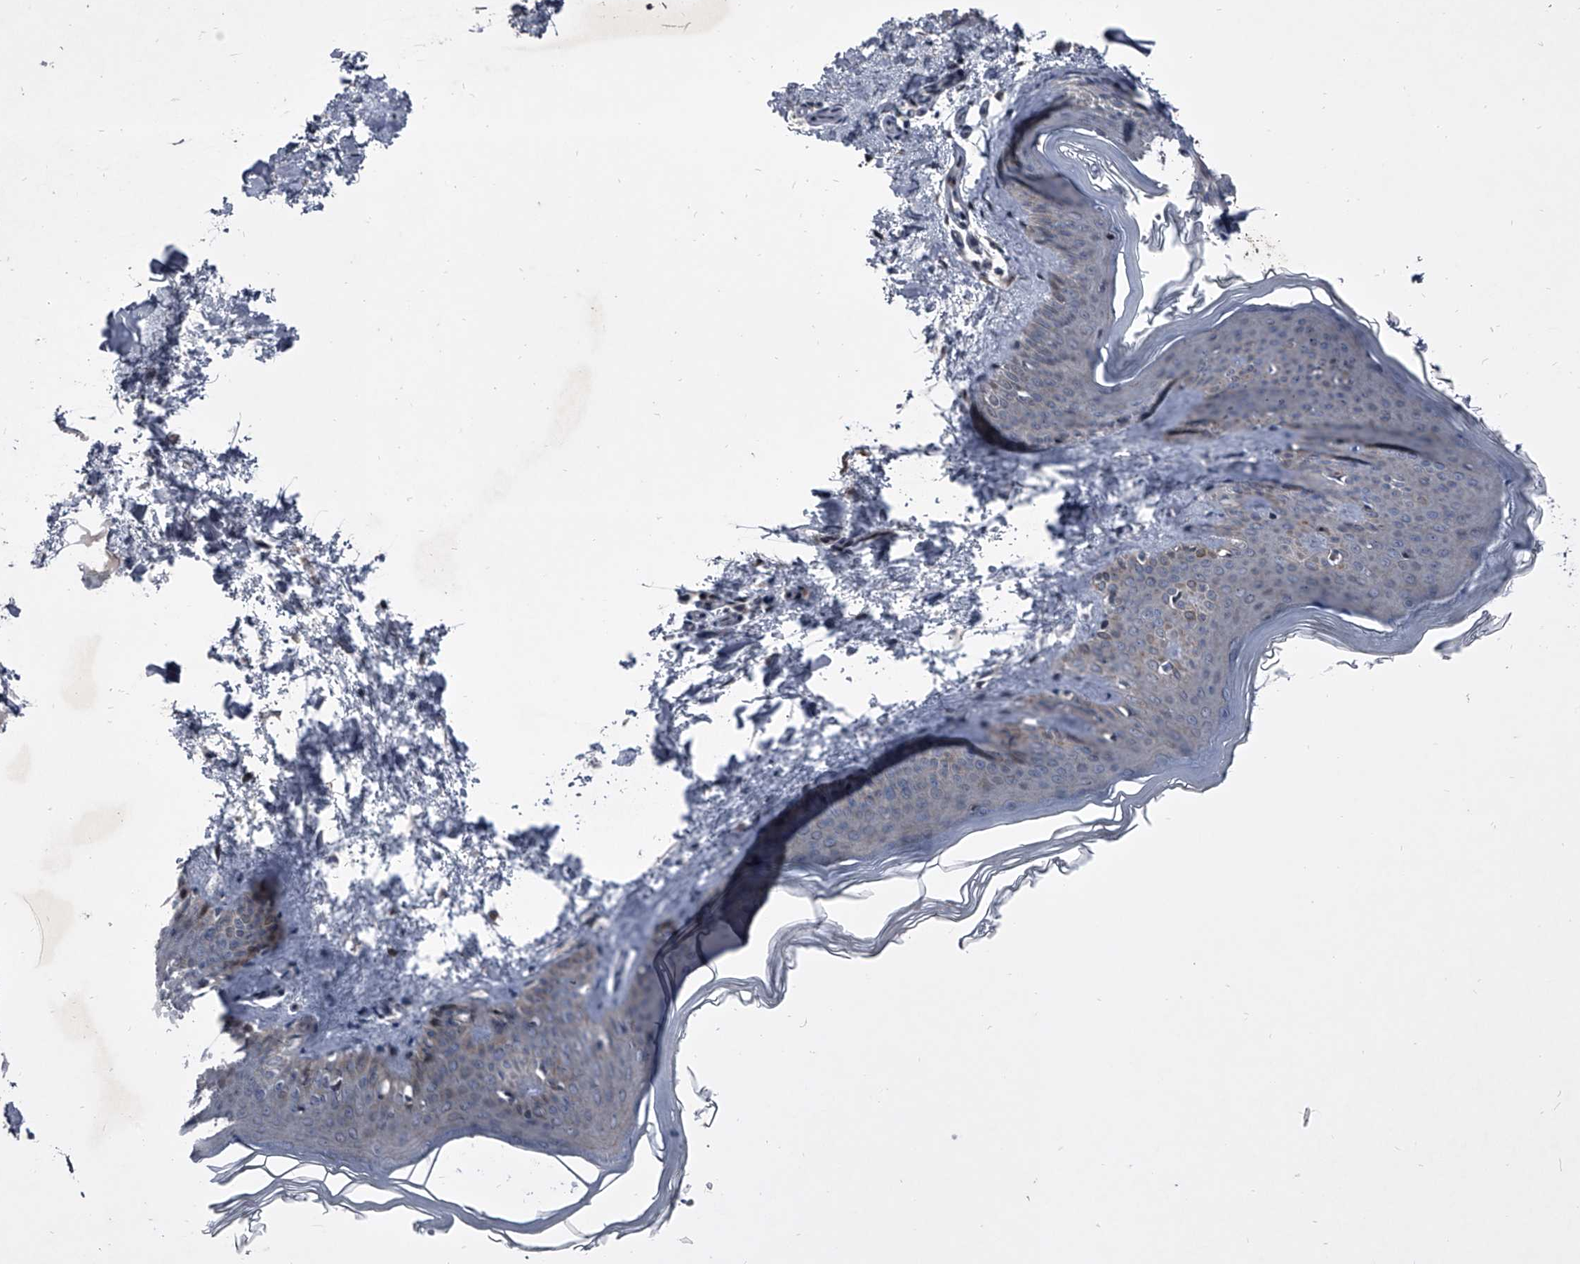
{"staining": {"intensity": "moderate", "quantity": "25%-75%", "location": "cytoplasmic/membranous,nuclear"}, "tissue": "skin", "cell_type": "Fibroblasts", "image_type": "normal", "snomed": [{"axis": "morphology", "description": "Normal tissue, NOS"}, {"axis": "topography", "description": "Skin"}], "caption": "Protein expression by IHC demonstrates moderate cytoplasmic/membranous,nuclear positivity in approximately 25%-75% of fibroblasts in benign skin. The staining is performed using DAB brown chromogen to label protein expression. The nuclei are counter-stained blue using hematoxylin.", "gene": "ELK4", "patient": {"sex": "female", "age": 27}}